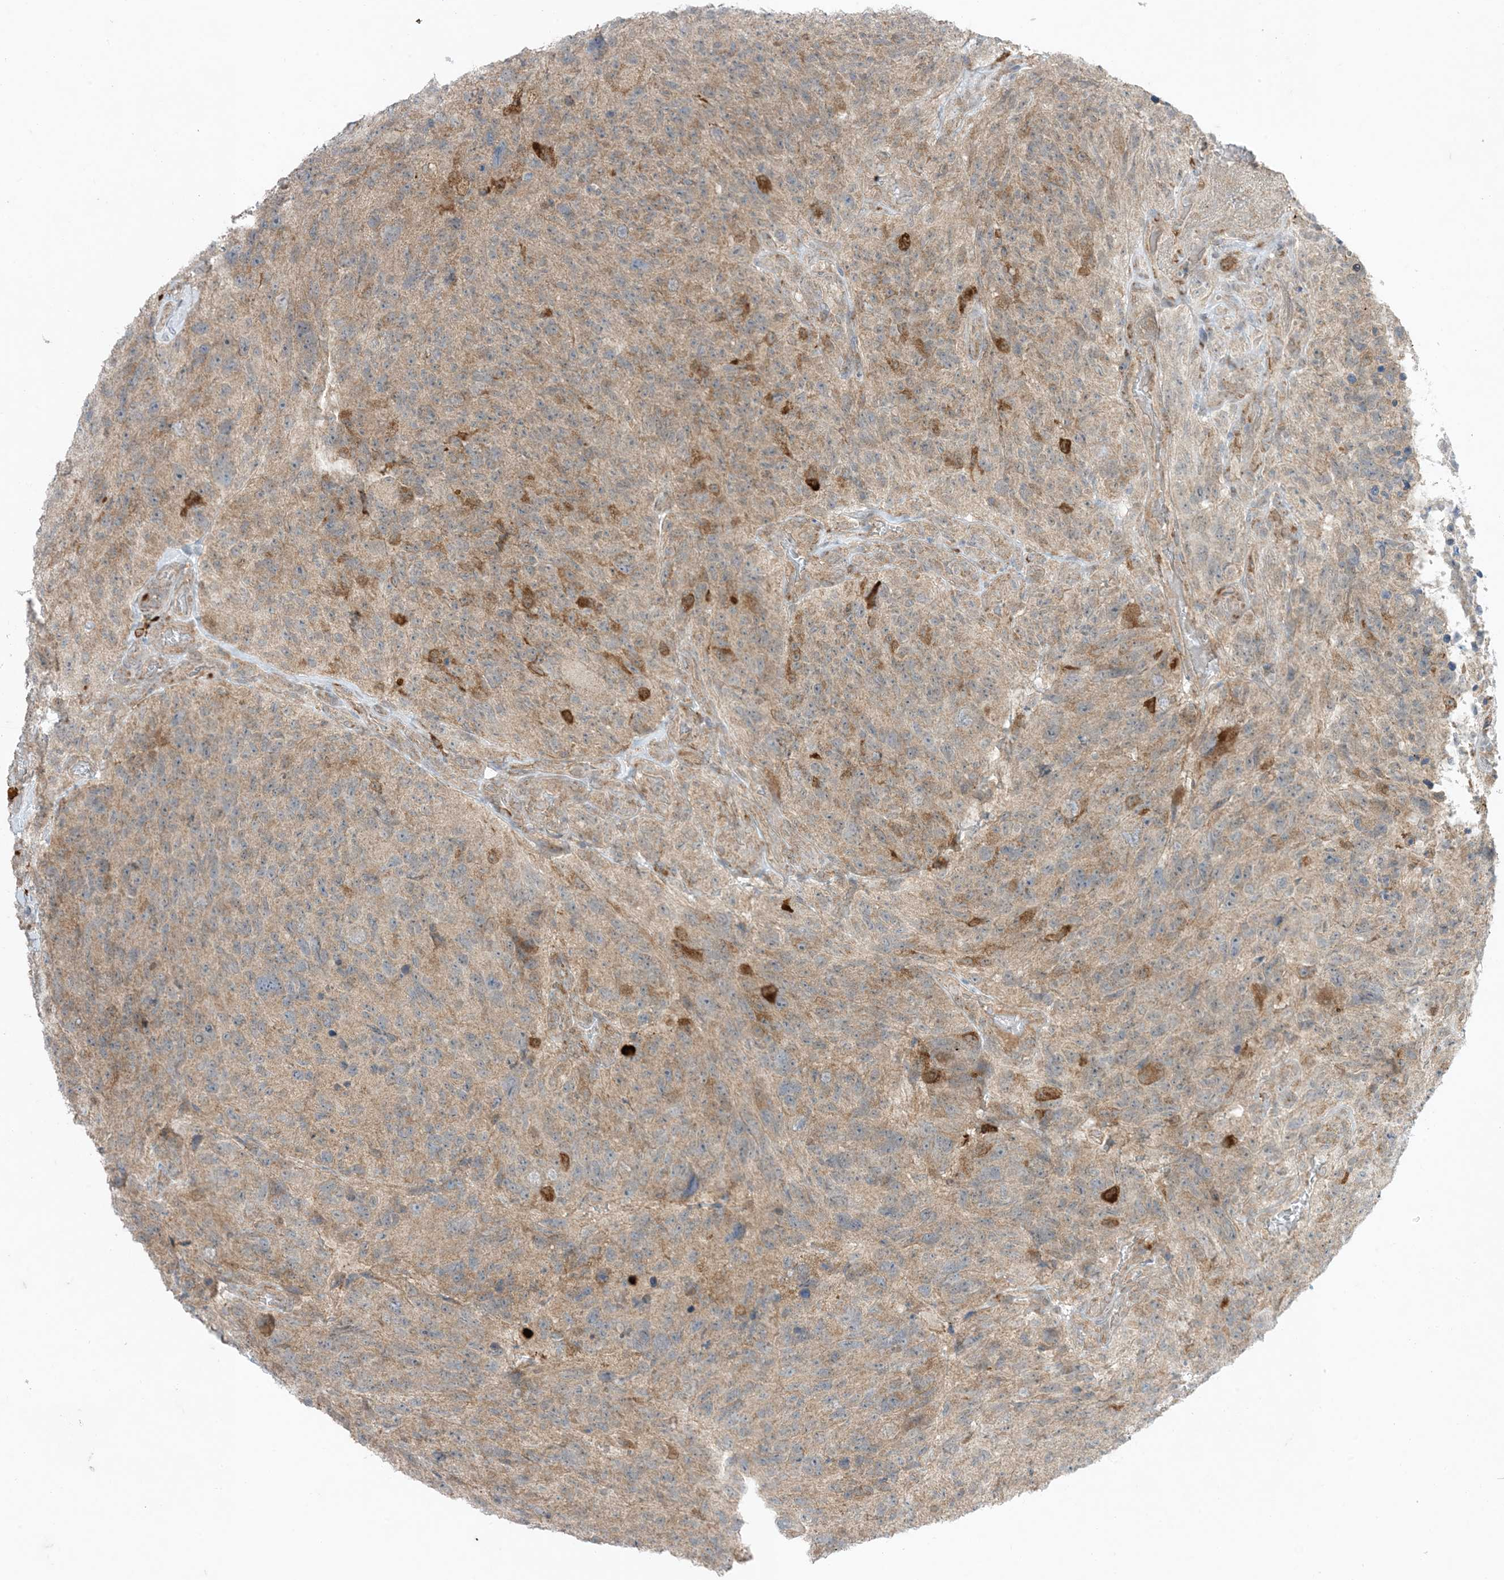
{"staining": {"intensity": "negative", "quantity": "none", "location": "none"}, "tissue": "glioma", "cell_type": "Tumor cells", "image_type": "cancer", "snomed": [{"axis": "morphology", "description": "Glioma, malignant, High grade"}, {"axis": "topography", "description": "Brain"}], "caption": "Immunohistochemistry histopathology image of neoplastic tissue: human glioma stained with DAB reveals no significant protein positivity in tumor cells. The staining was performed using DAB (3,3'-diaminobenzidine) to visualize the protein expression in brown, while the nuclei were stained in blue with hematoxylin (Magnification: 20x).", "gene": "ODC1", "patient": {"sex": "male", "age": 69}}